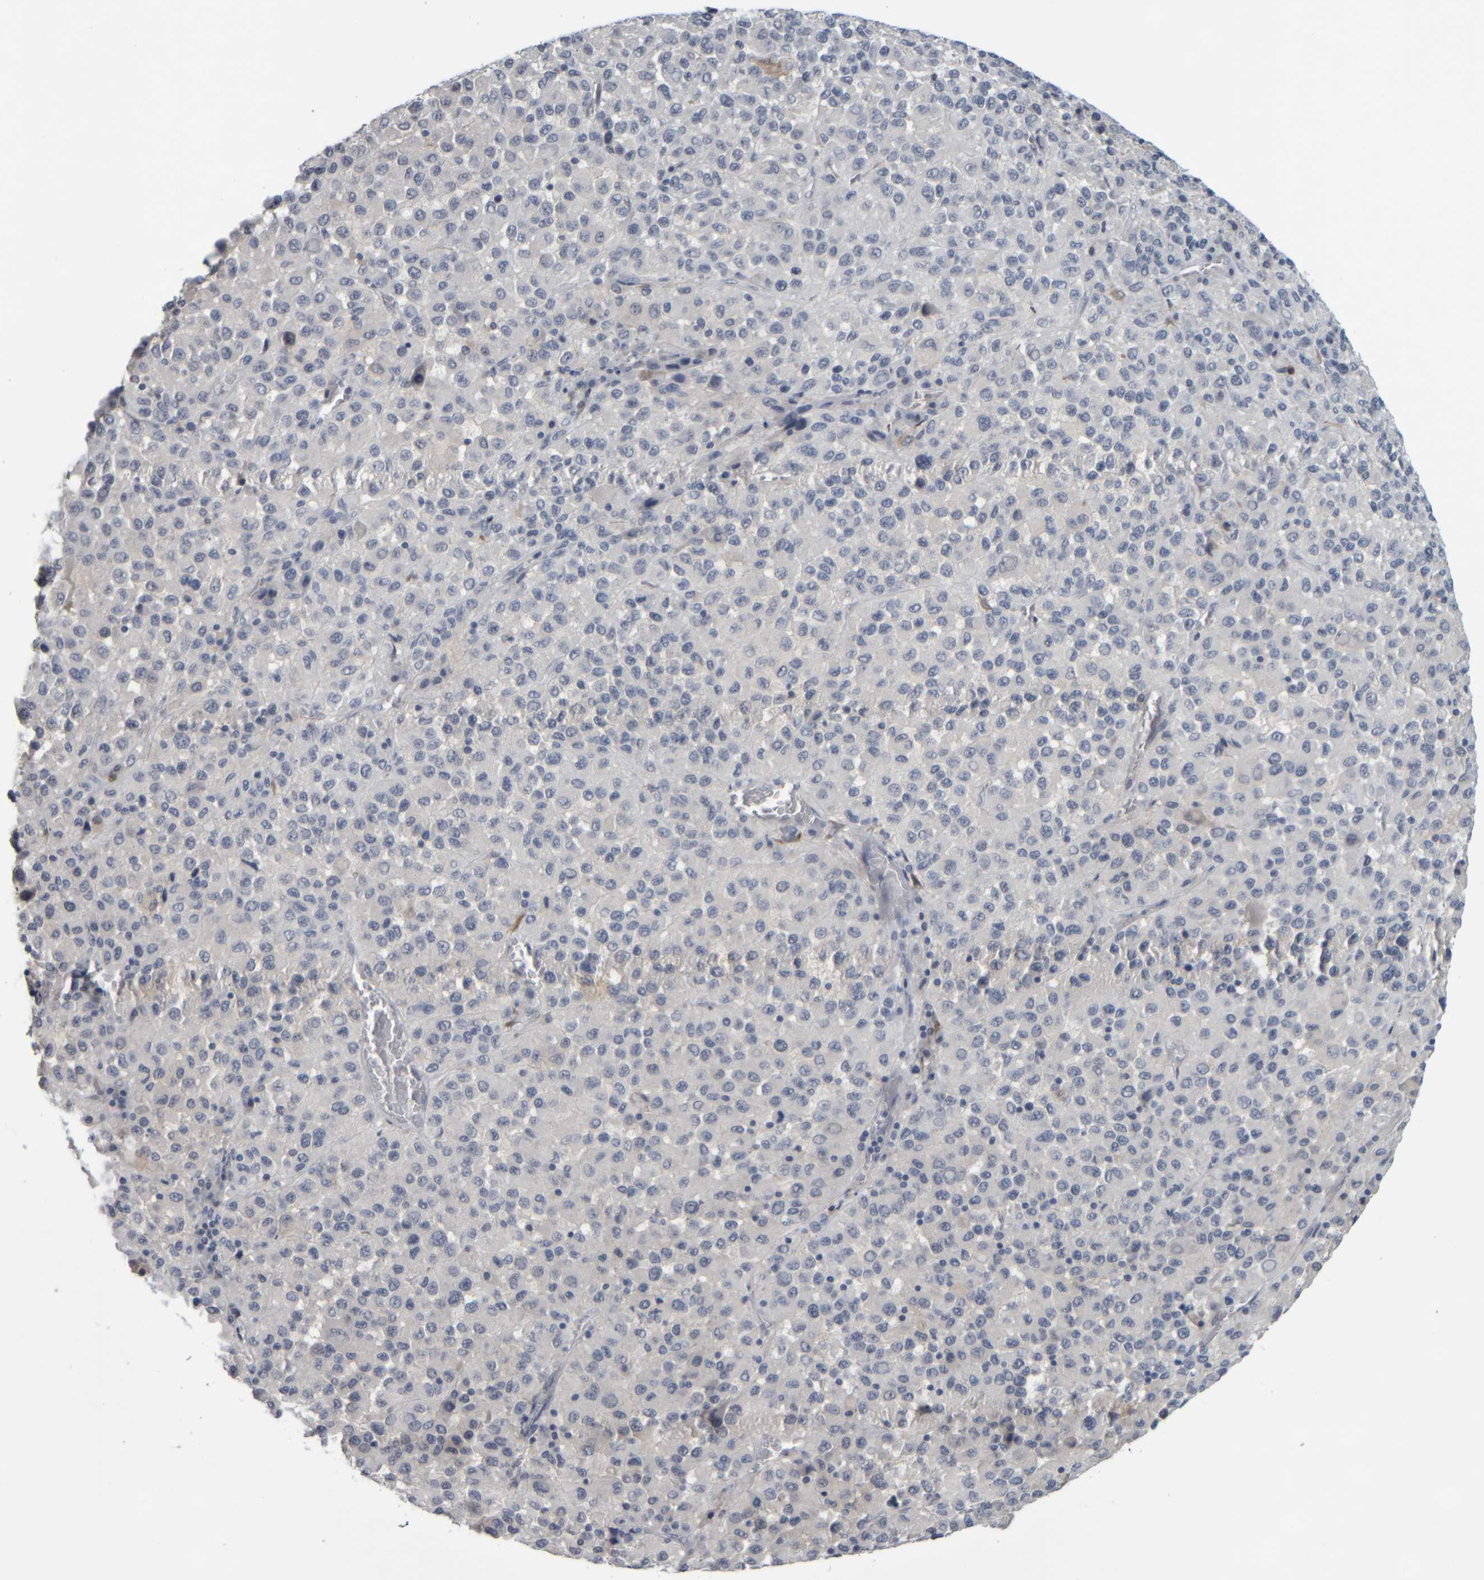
{"staining": {"intensity": "negative", "quantity": "none", "location": "none"}, "tissue": "melanoma", "cell_type": "Tumor cells", "image_type": "cancer", "snomed": [{"axis": "morphology", "description": "Malignant melanoma, Metastatic site"}, {"axis": "topography", "description": "Lung"}], "caption": "The micrograph shows no staining of tumor cells in melanoma.", "gene": "COL14A1", "patient": {"sex": "male", "age": 64}}